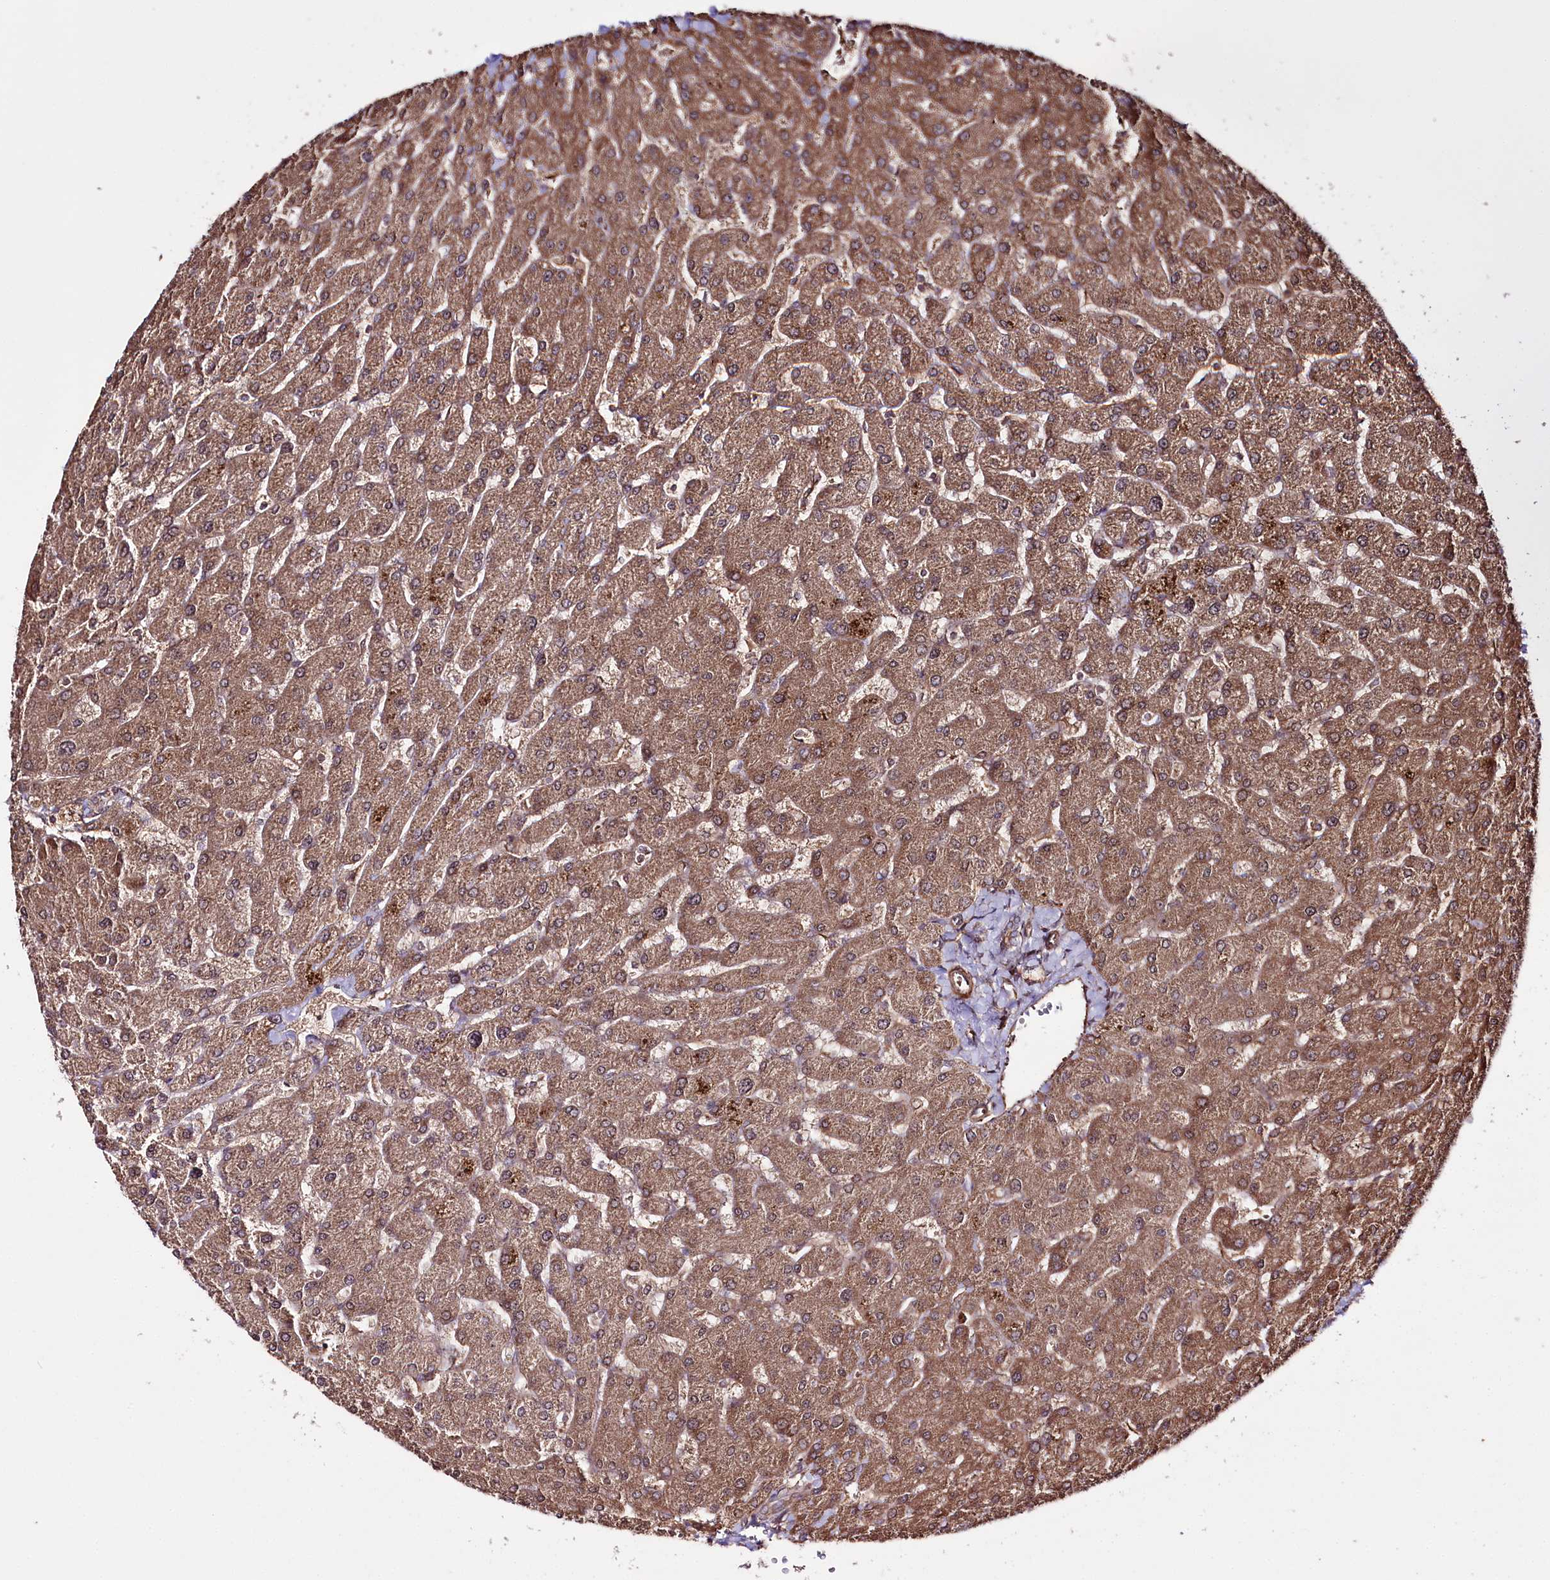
{"staining": {"intensity": "moderate", "quantity": ">75%", "location": "cytoplasmic/membranous"}, "tissue": "liver", "cell_type": "Cholangiocytes", "image_type": "normal", "snomed": [{"axis": "morphology", "description": "Normal tissue, NOS"}, {"axis": "topography", "description": "Liver"}], "caption": "Immunohistochemistry (IHC) of normal liver shows medium levels of moderate cytoplasmic/membranous positivity in about >75% of cholangiocytes. The protein of interest is stained brown, and the nuclei are stained in blue (DAB IHC with brightfield microscopy, high magnification).", "gene": "REXO2", "patient": {"sex": "male", "age": 55}}